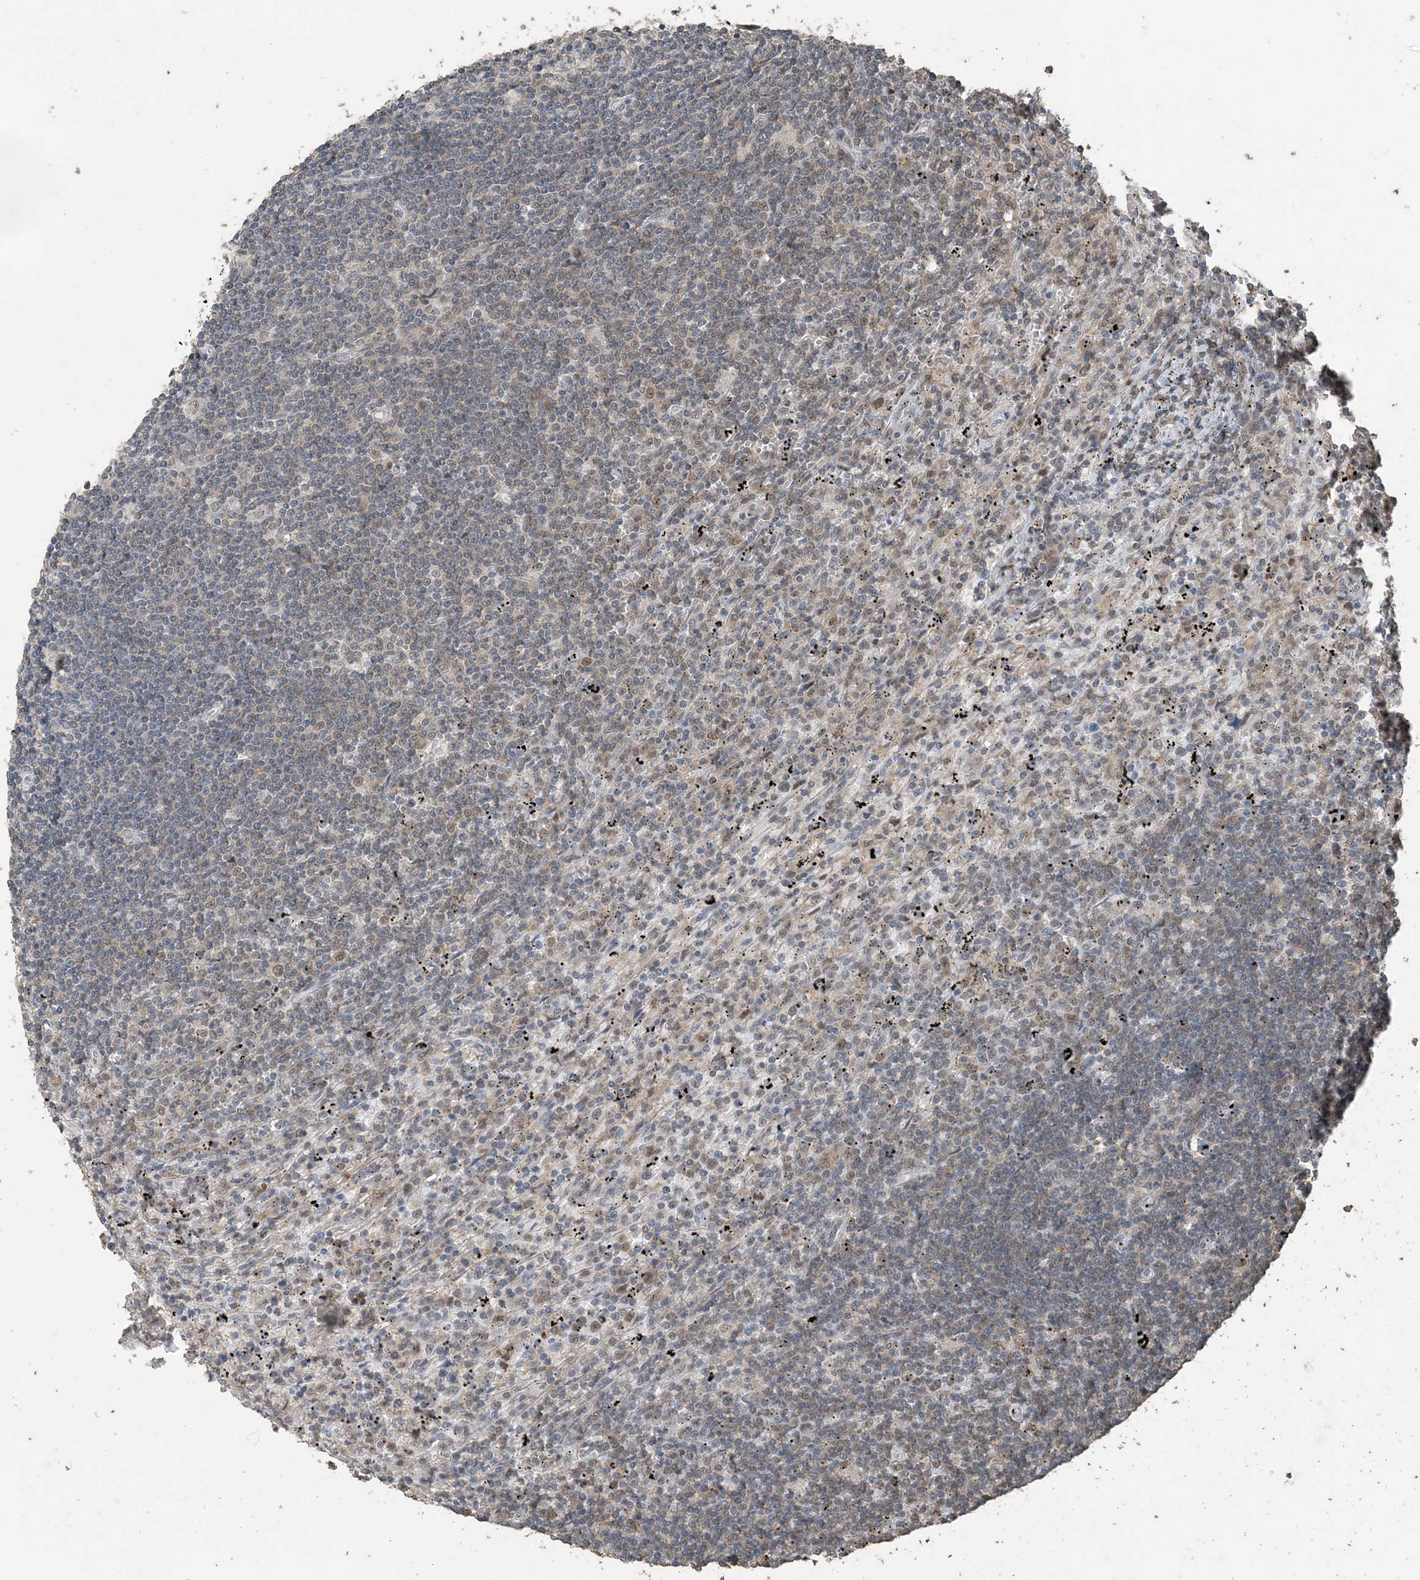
{"staining": {"intensity": "negative", "quantity": "none", "location": "none"}, "tissue": "lymphoma", "cell_type": "Tumor cells", "image_type": "cancer", "snomed": [{"axis": "morphology", "description": "Malignant lymphoma, non-Hodgkin's type, Low grade"}, {"axis": "topography", "description": "Spleen"}], "caption": "This is a image of IHC staining of lymphoma, which shows no positivity in tumor cells.", "gene": "ZC3H12A", "patient": {"sex": "male", "age": 76}}